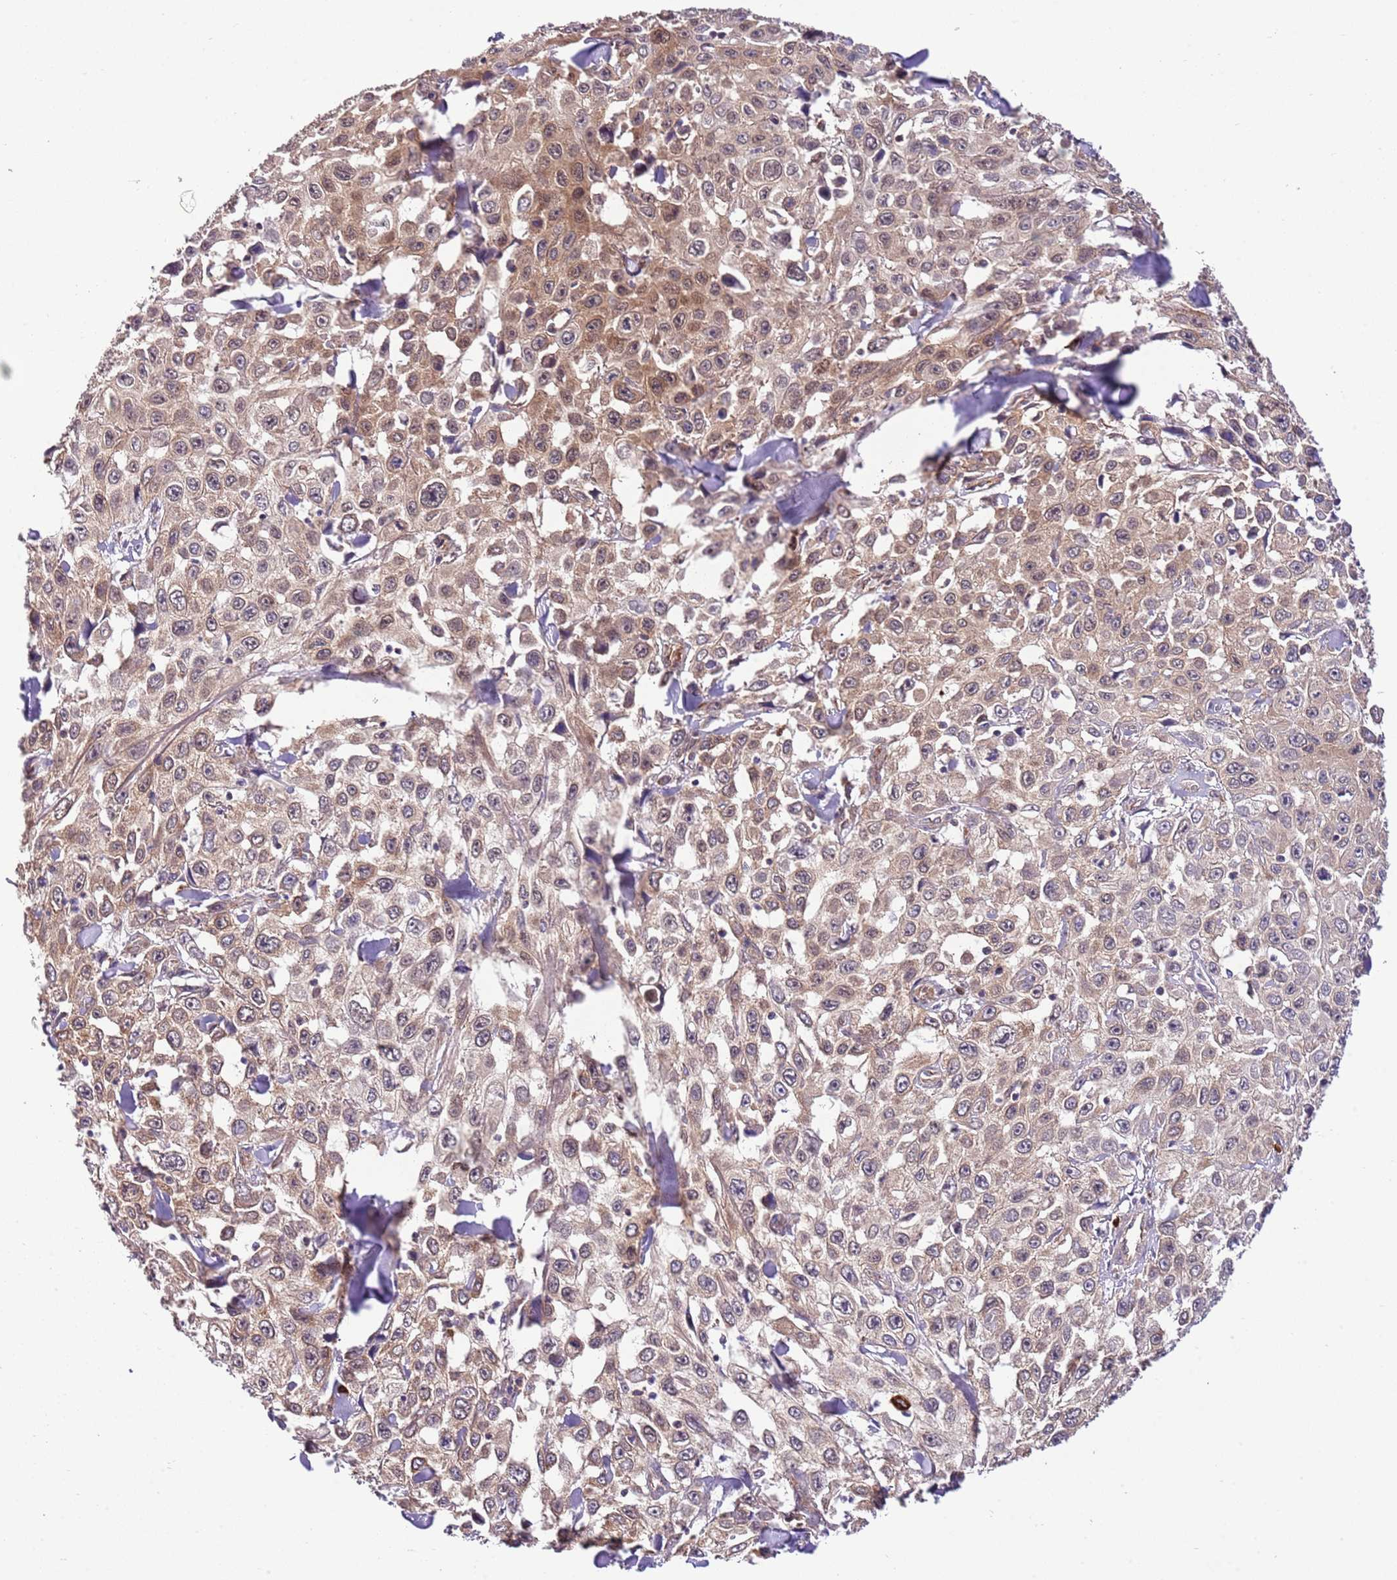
{"staining": {"intensity": "moderate", "quantity": ">75%", "location": "cytoplasmic/membranous"}, "tissue": "skin cancer", "cell_type": "Tumor cells", "image_type": "cancer", "snomed": [{"axis": "morphology", "description": "Squamous cell carcinoma, NOS"}, {"axis": "topography", "description": "Skin"}], "caption": "Protein staining shows moderate cytoplasmic/membranous expression in approximately >75% of tumor cells in squamous cell carcinoma (skin).", "gene": "DONSON", "patient": {"sex": "male", "age": 82}}